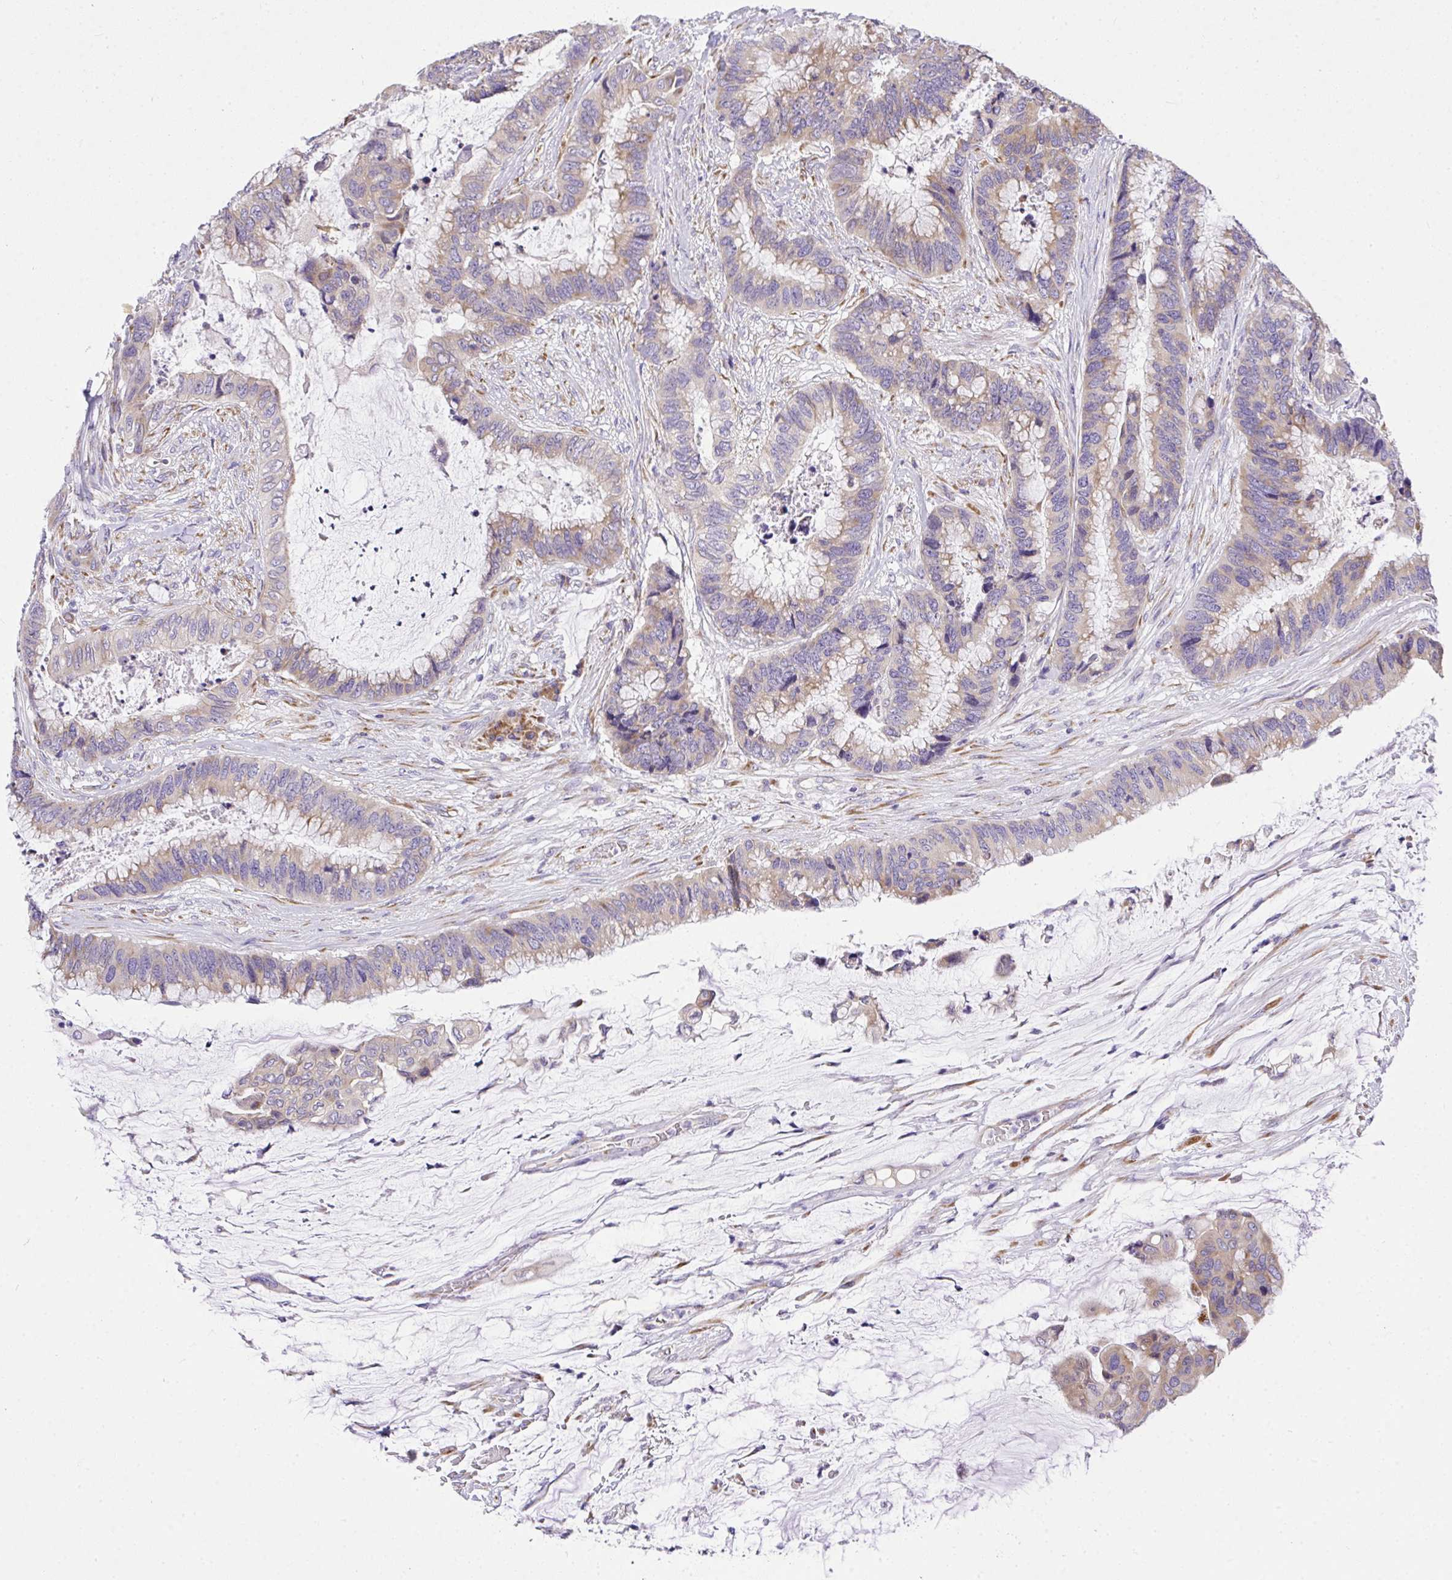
{"staining": {"intensity": "weak", "quantity": ">75%", "location": "cytoplasmic/membranous"}, "tissue": "colorectal cancer", "cell_type": "Tumor cells", "image_type": "cancer", "snomed": [{"axis": "morphology", "description": "Adenocarcinoma, NOS"}, {"axis": "topography", "description": "Rectum"}], "caption": "A micrograph of human colorectal cancer stained for a protein shows weak cytoplasmic/membranous brown staining in tumor cells.", "gene": "ADRA2C", "patient": {"sex": "female", "age": 59}}